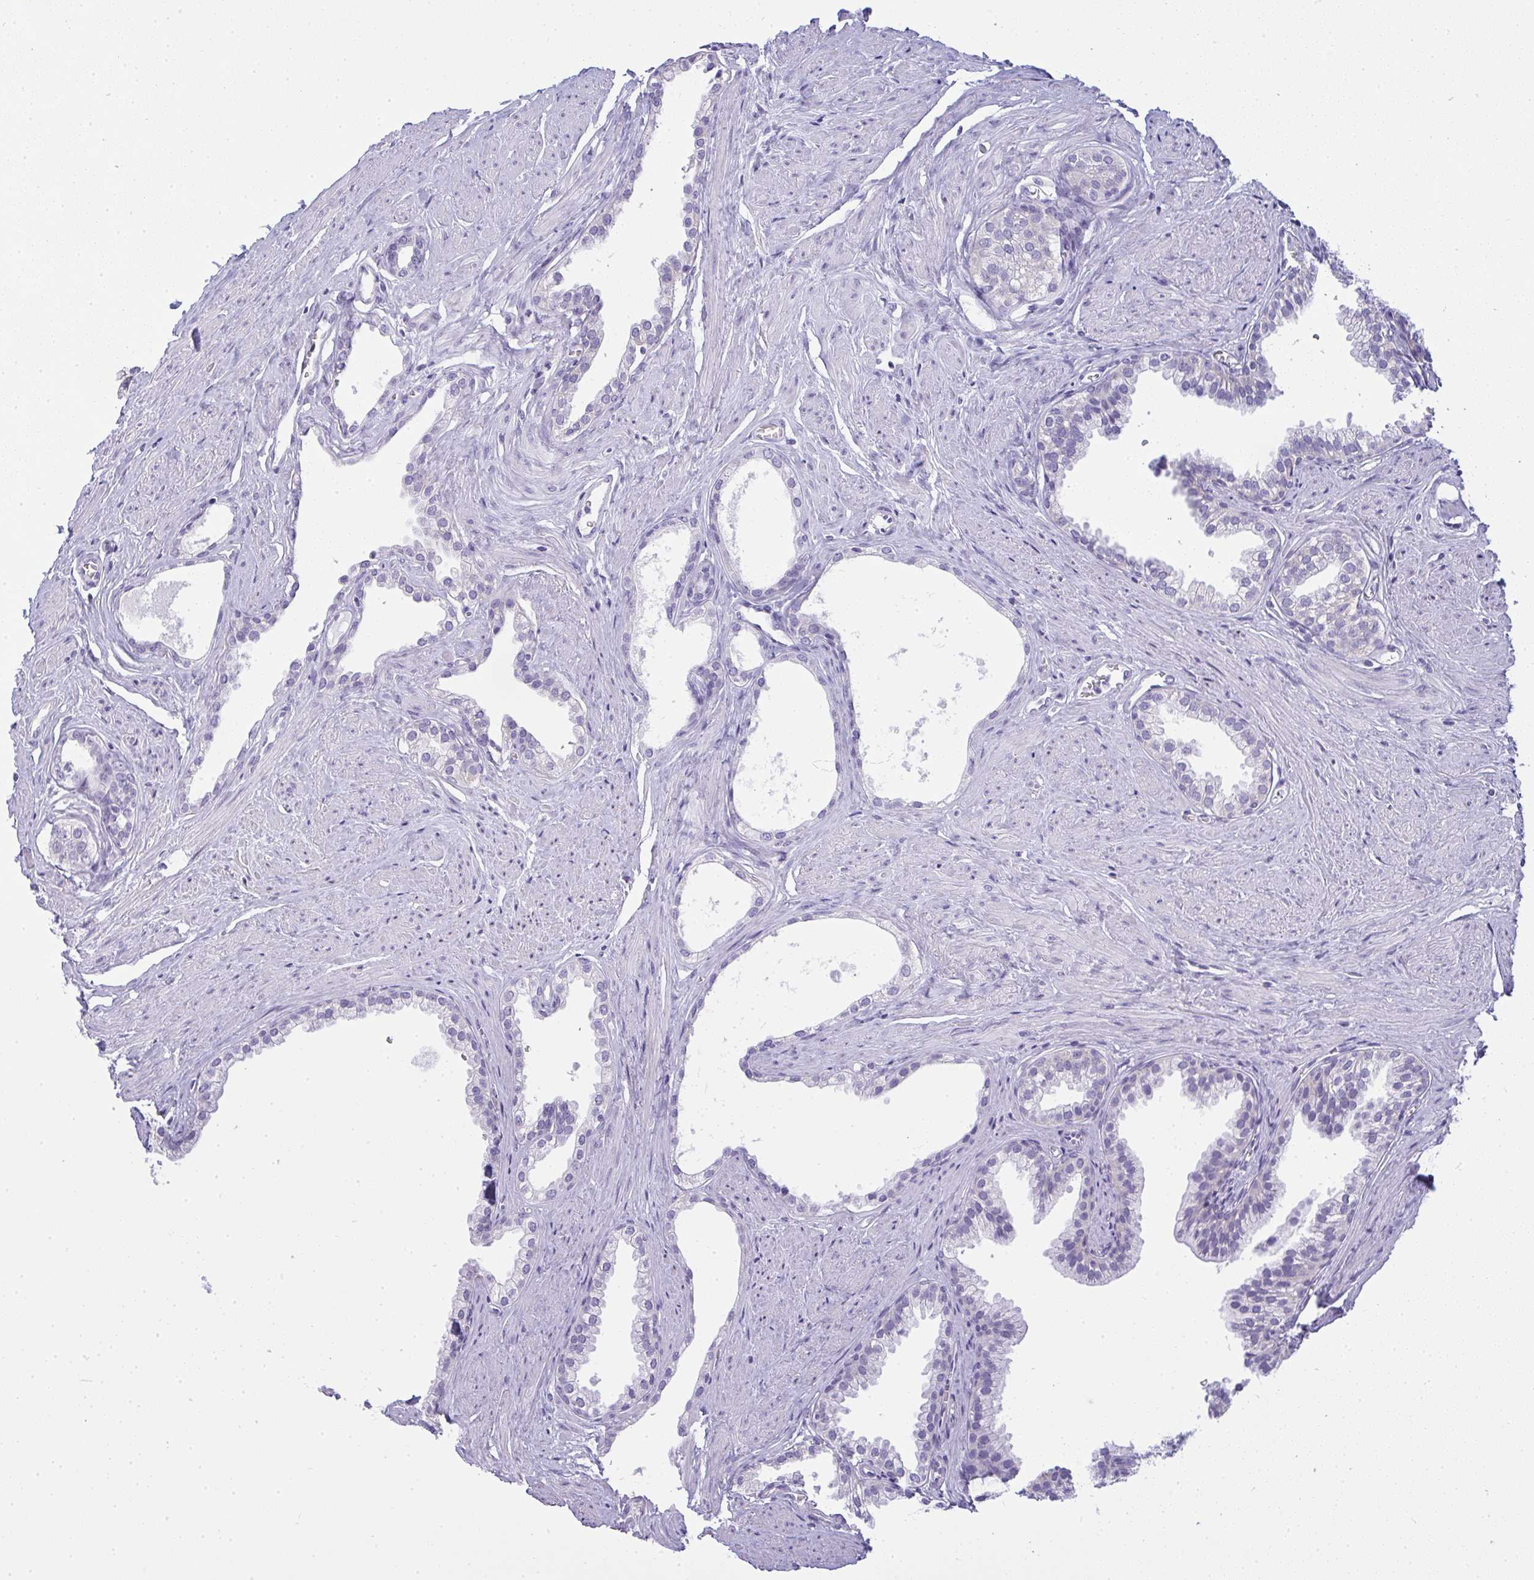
{"staining": {"intensity": "negative", "quantity": "none", "location": "none"}, "tissue": "prostate", "cell_type": "Glandular cells", "image_type": "normal", "snomed": [{"axis": "morphology", "description": "Normal tissue, NOS"}, {"axis": "topography", "description": "Prostate"}, {"axis": "topography", "description": "Peripheral nerve tissue"}], "caption": "DAB (3,3'-diaminobenzidine) immunohistochemical staining of normal prostate reveals no significant expression in glandular cells. (Stains: DAB (3,3'-diaminobenzidine) immunohistochemistry with hematoxylin counter stain, Microscopy: brightfield microscopy at high magnification).", "gene": "GSDMB", "patient": {"sex": "male", "age": 55}}